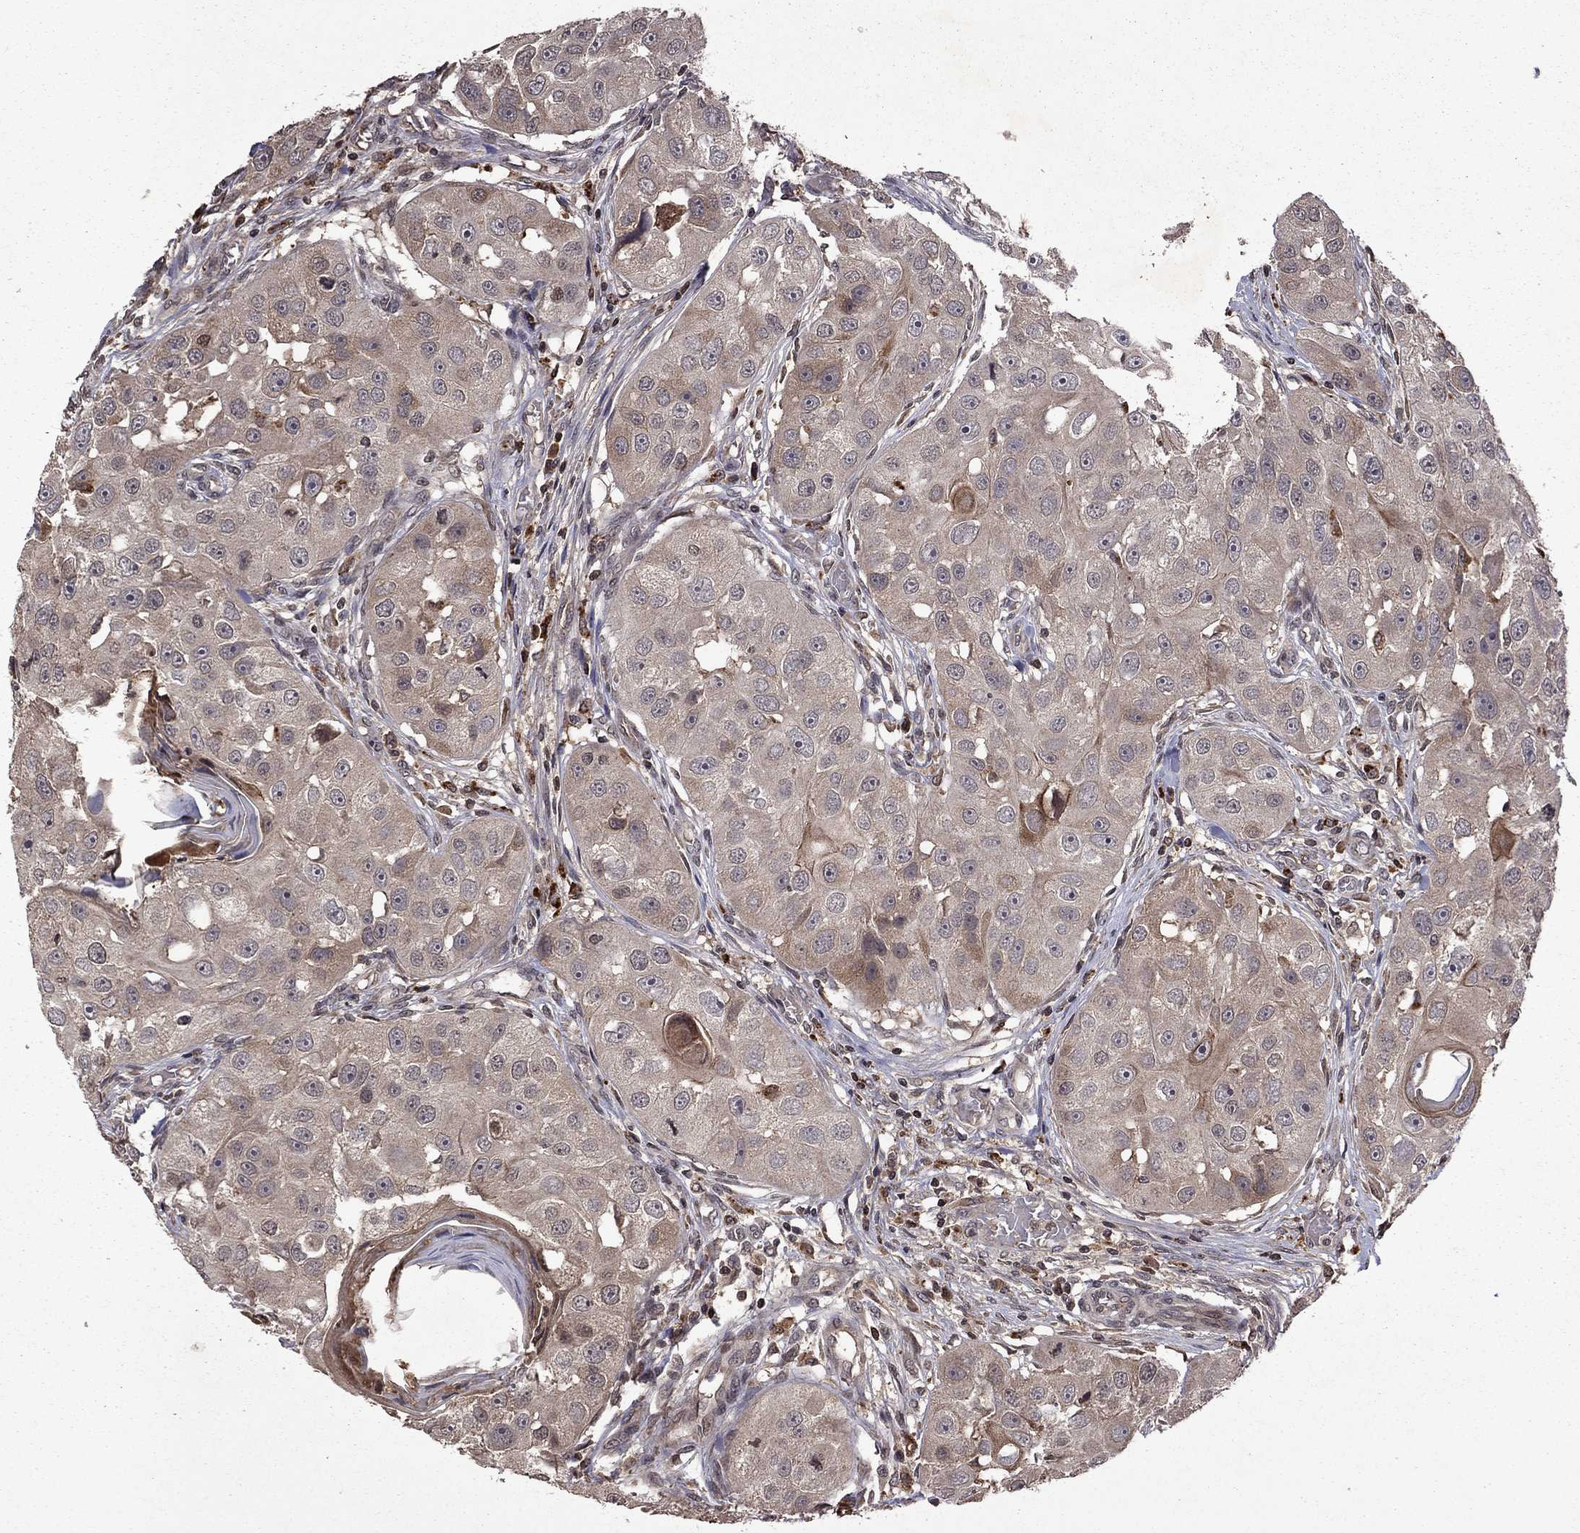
{"staining": {"intensity": "negative", "quantity": "none", "location": "none"}, "tissue": "head and neck cancer", "cell_type": "Tumor cells", "image_type": "cancer", "snomed": [{"axis": "morphology", "description": "Normal tissue, NOS"}, {"axis": "morphology", "description": "Squamous cell carcinoma, NOS"}, {"axis": "topography", "description": "Skeletal muscle"}, {"axis": "topography", "description": "Head-Neck"}], "caption": "The image demonstrates no staining of tumor cells in head and neck squamous cell carcinoma.", "gene": "NLGN1", "patient": {"sex": "male", "age": 51}}